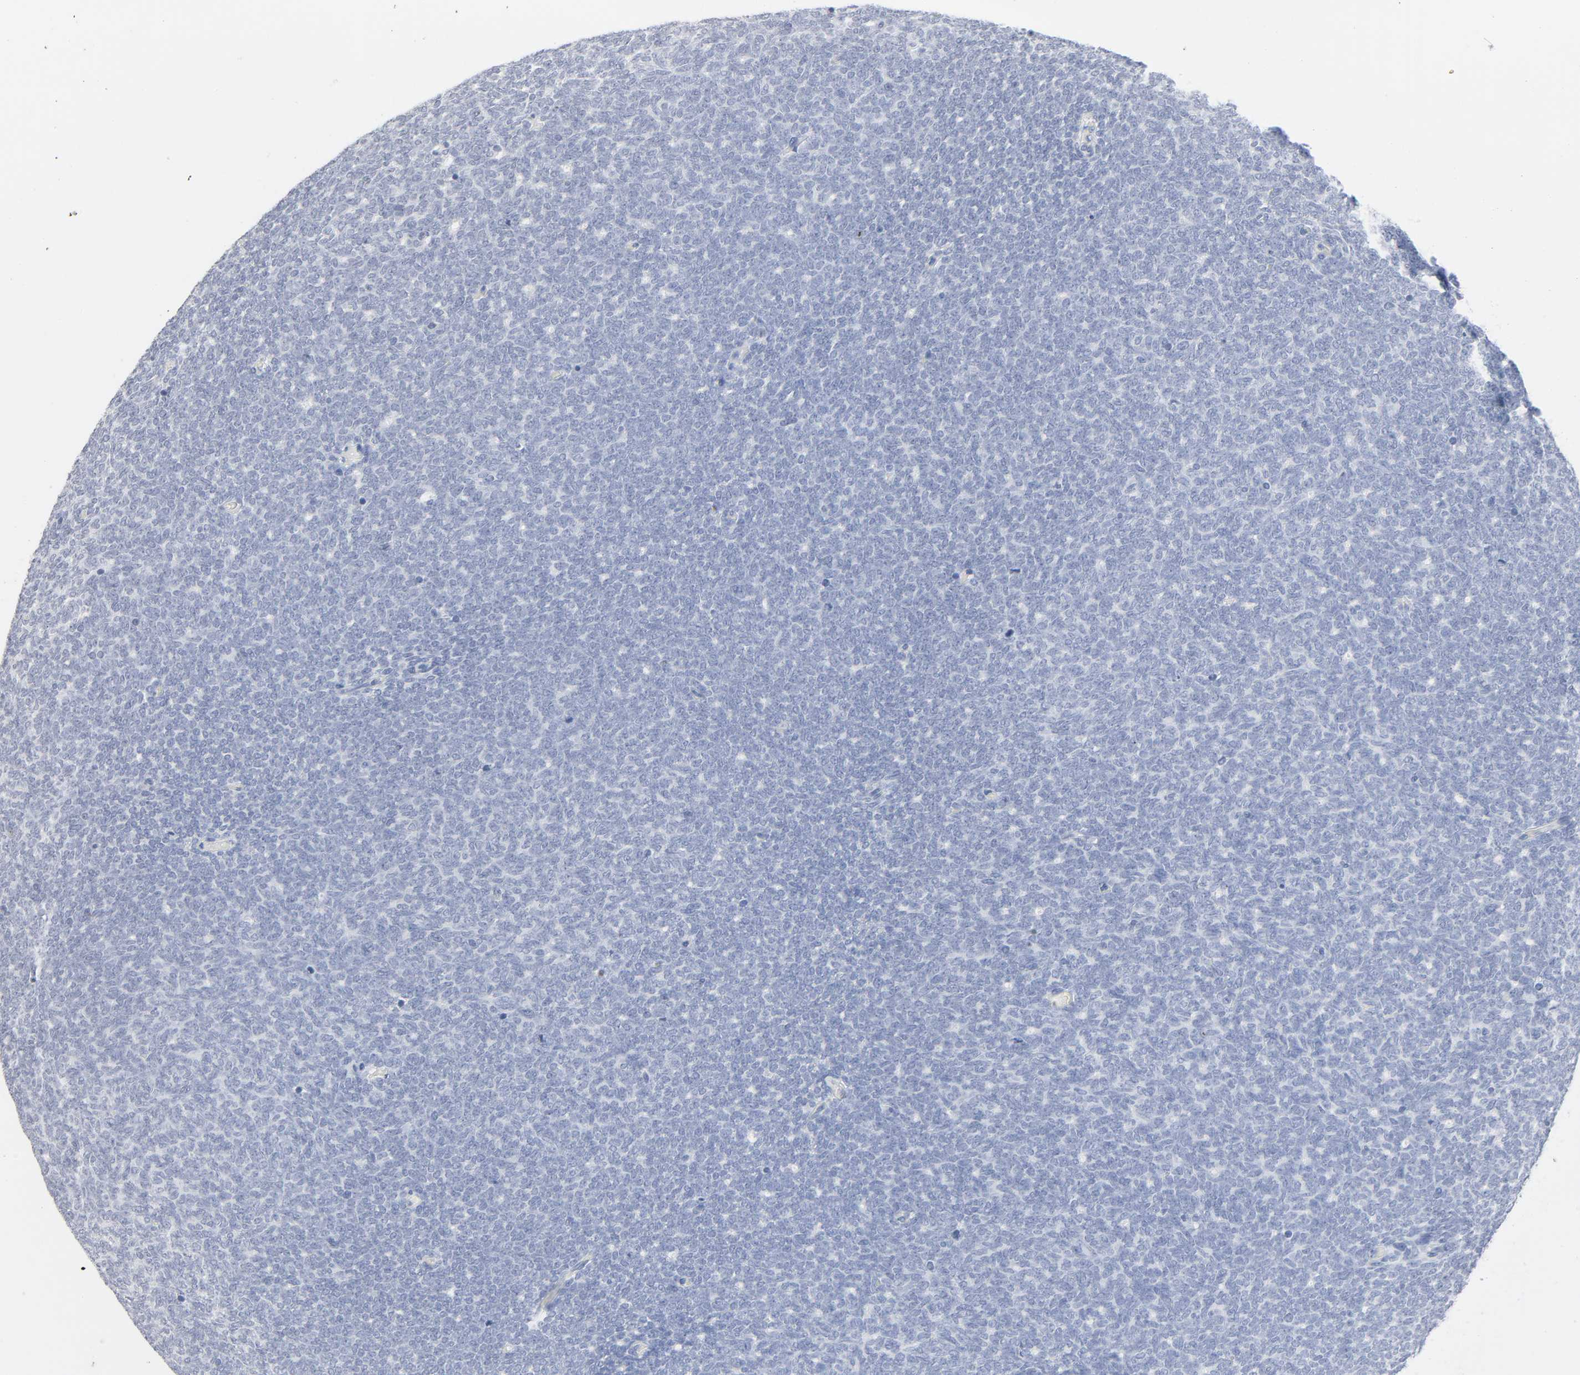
{"staining": {"intensity": "negative", "quantity": "none", "location": "none"}, "tissue": "renal cancer", "cell_type": "Tumor cells", "image_type": "cancer", "snomed": [{"axis": "morphology", "description": "Neoplasm, malignant, NOS"}, {"axis": "topography", "description": "Kidney"}], "caption": "High magnification brightfield microscopy of renal cancer (neoplasm (malignant)) stained with DAB (3,3'-diaminobenzidine) (brown) and counterstained with hematoxylin (blue): tumor cells show no significant staining.", "gene": "ACP3", "patient": {"sex": "male", "age": 28}}